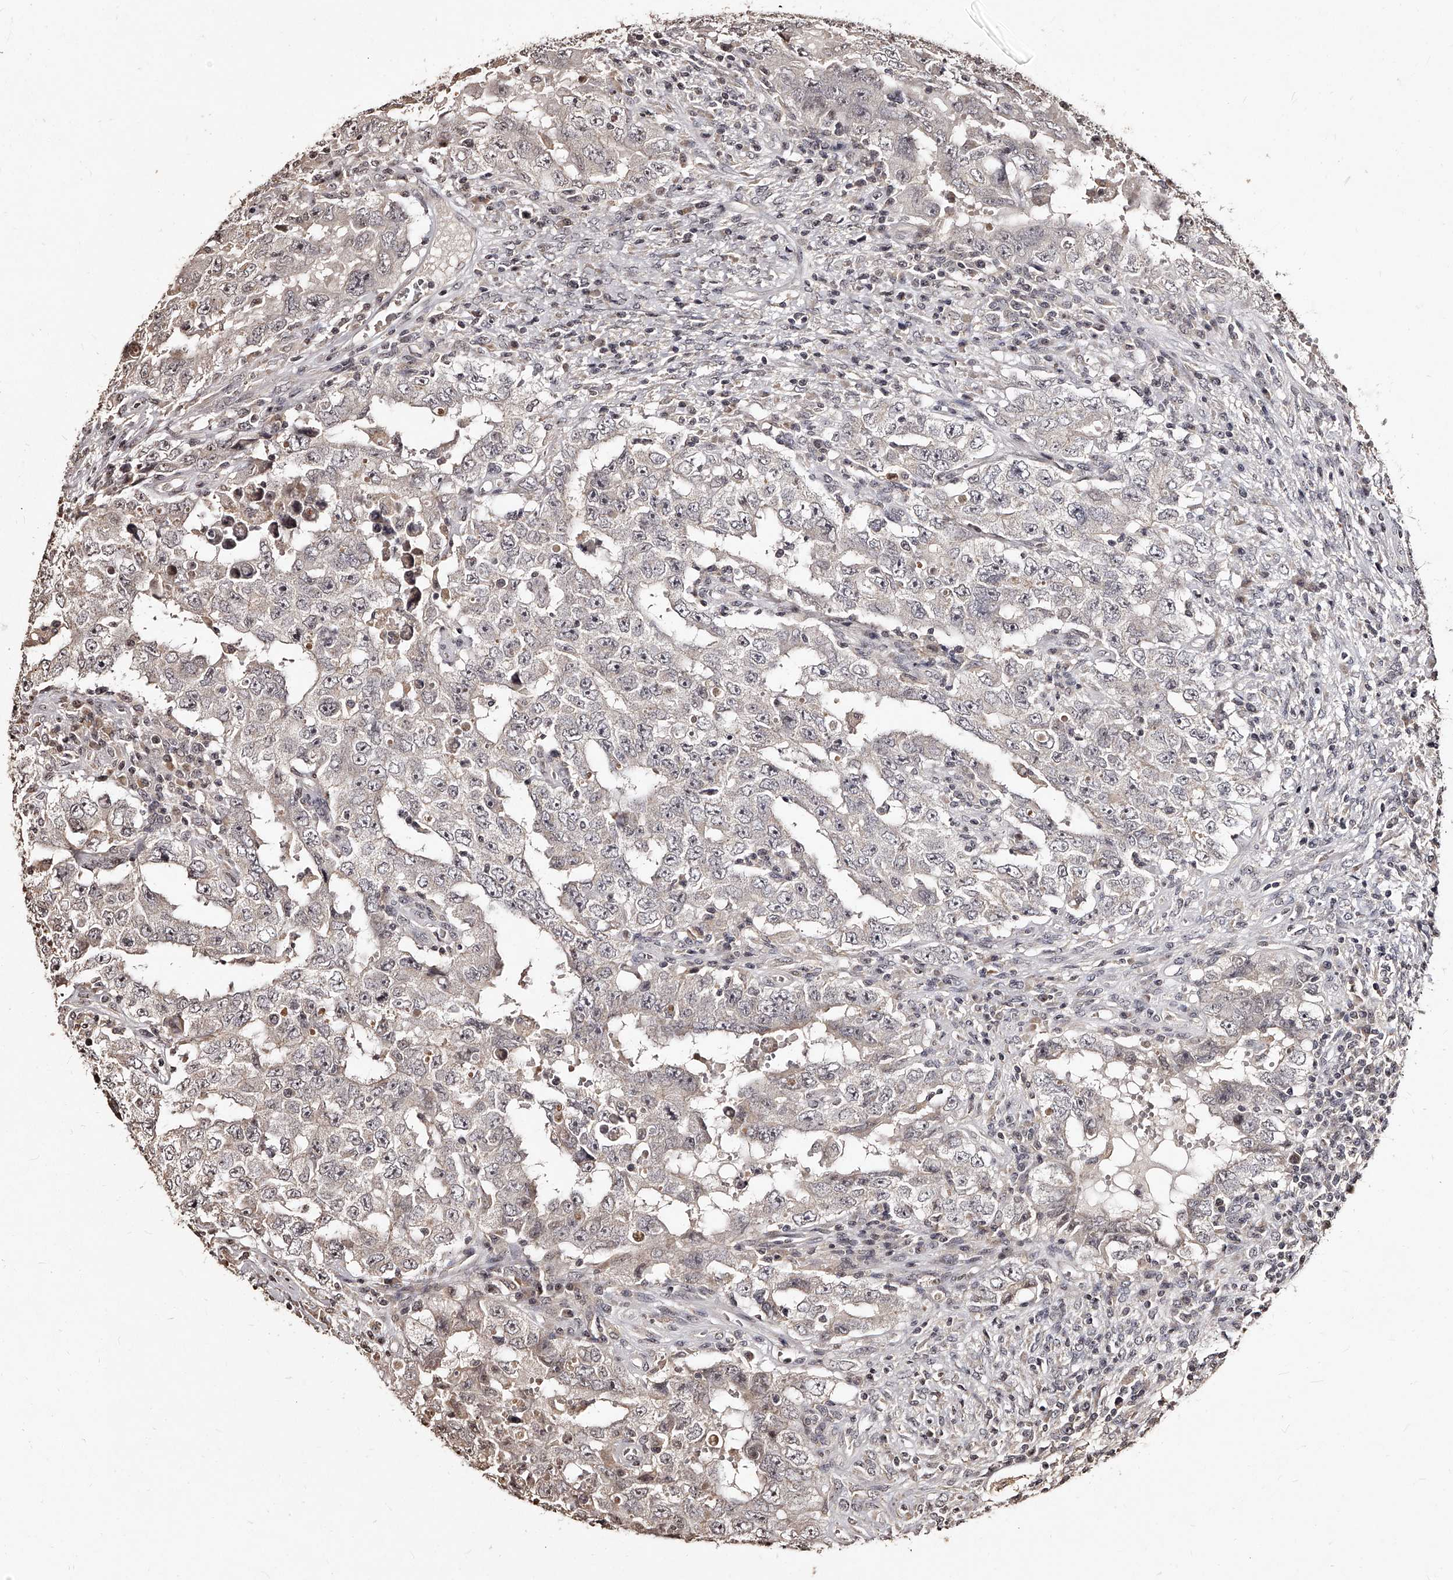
{"staining": {"intensity": "negative", "quantity": "none", "location": "none"}, "tissue": "testis cancer", "cell_type": "Tumor cells", "image_type": "cancer", "snomed": [{"axis": "morphology", "description": "Carcinoma, Embryonal, NOS"}, {"axis": "topography", "description": "Testis"}], "caption": "An image of human embryonal carcinoma (testis) is negative for staining in tumor cells.", "gene": "TSHR", "patient": {"sex": "male", "age": 26}}